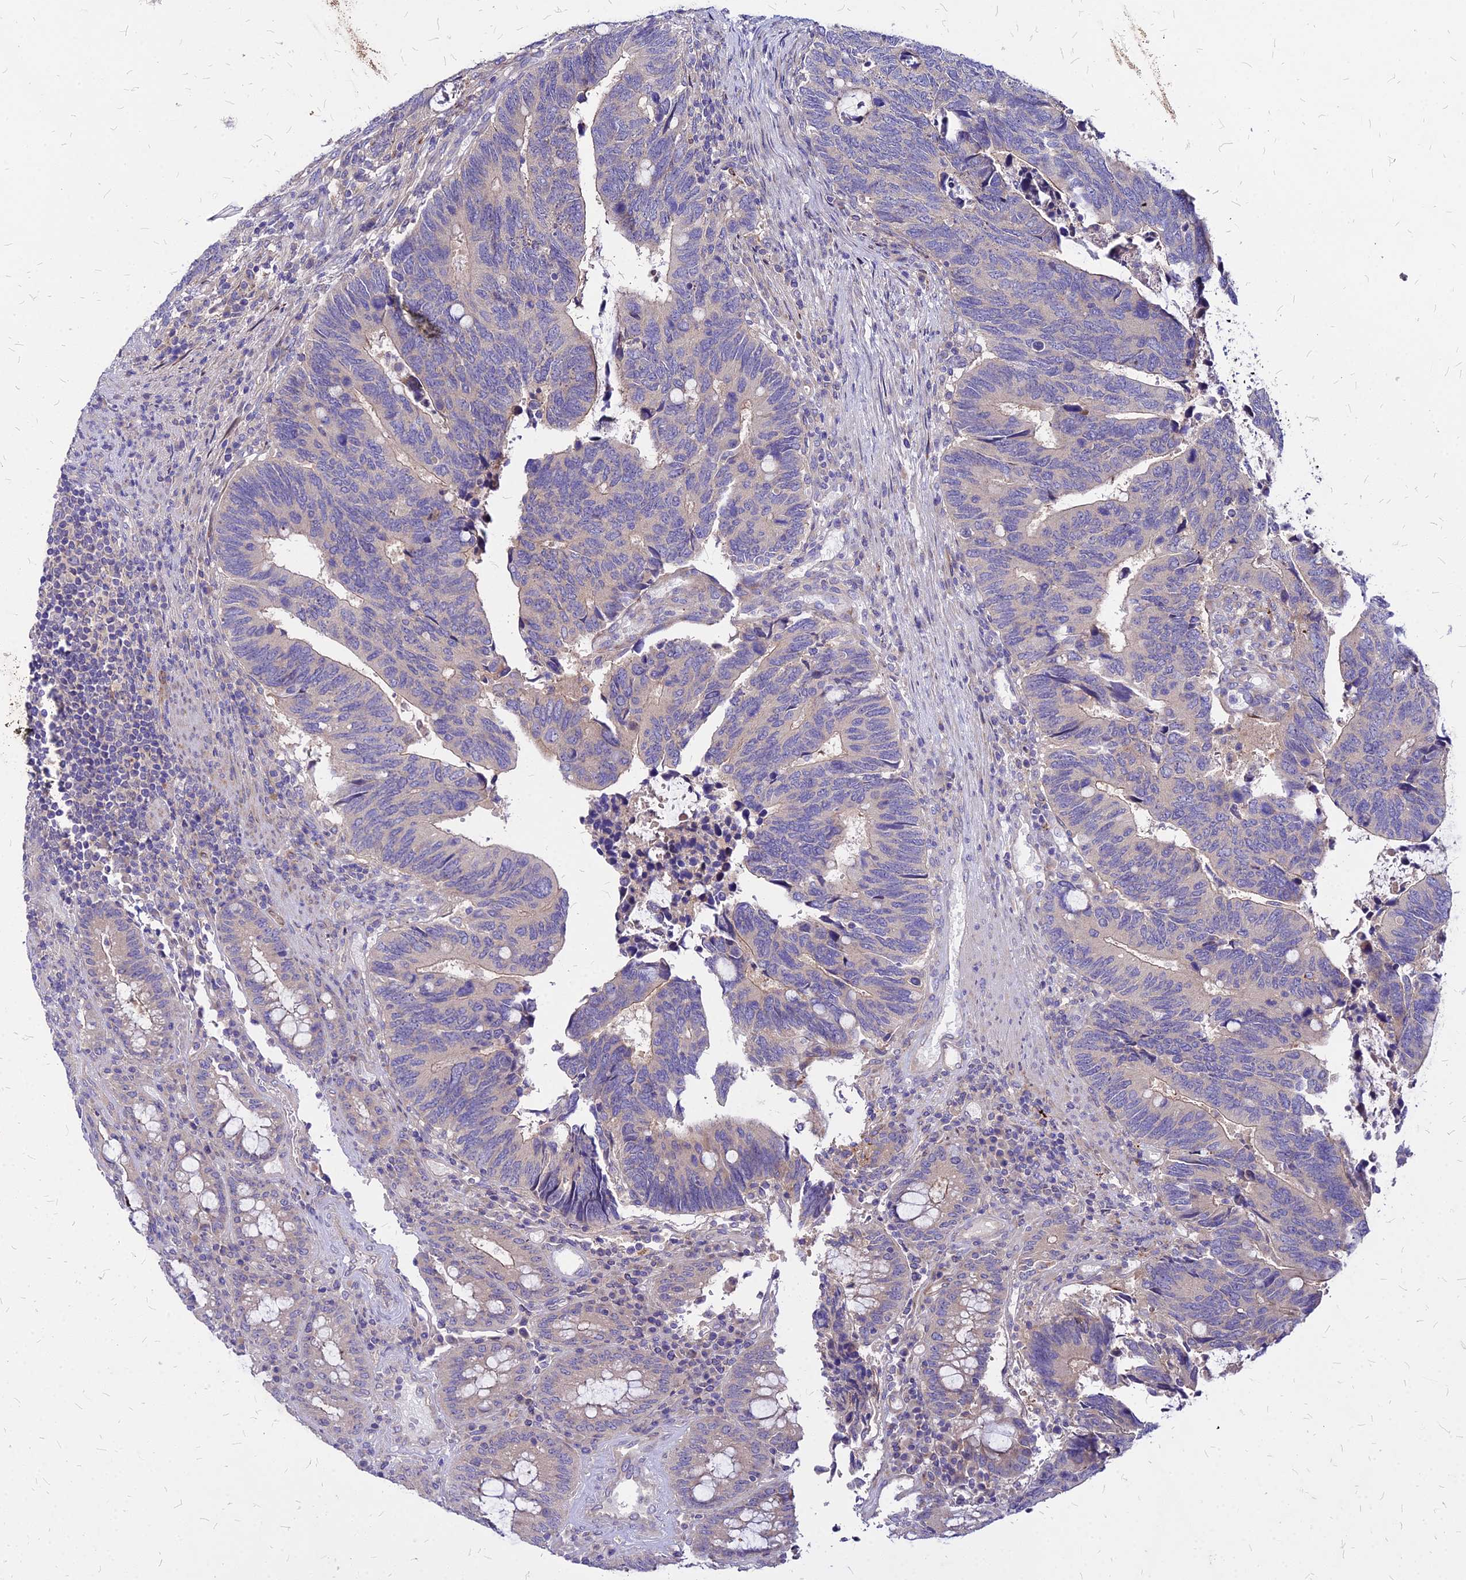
{"staining": {"intensity": "negative", "quantity": "none", "location": "none"}, "tissue": "colorectal cancer", "cell_type": "Tumor cells", "image_type": "cancer", "snomed": [{"axis": "morphology", "description": "Adenocarcinoma, NOS"}, {"axis": "topography", "description": "Colon"}], "caption": "Immunohistochemistry of human adenocarcinoma (colorectal) reveals no staining in tumor cells.", "gene": "COMMD10", "patient": {"sex": "male", "age": 87}}